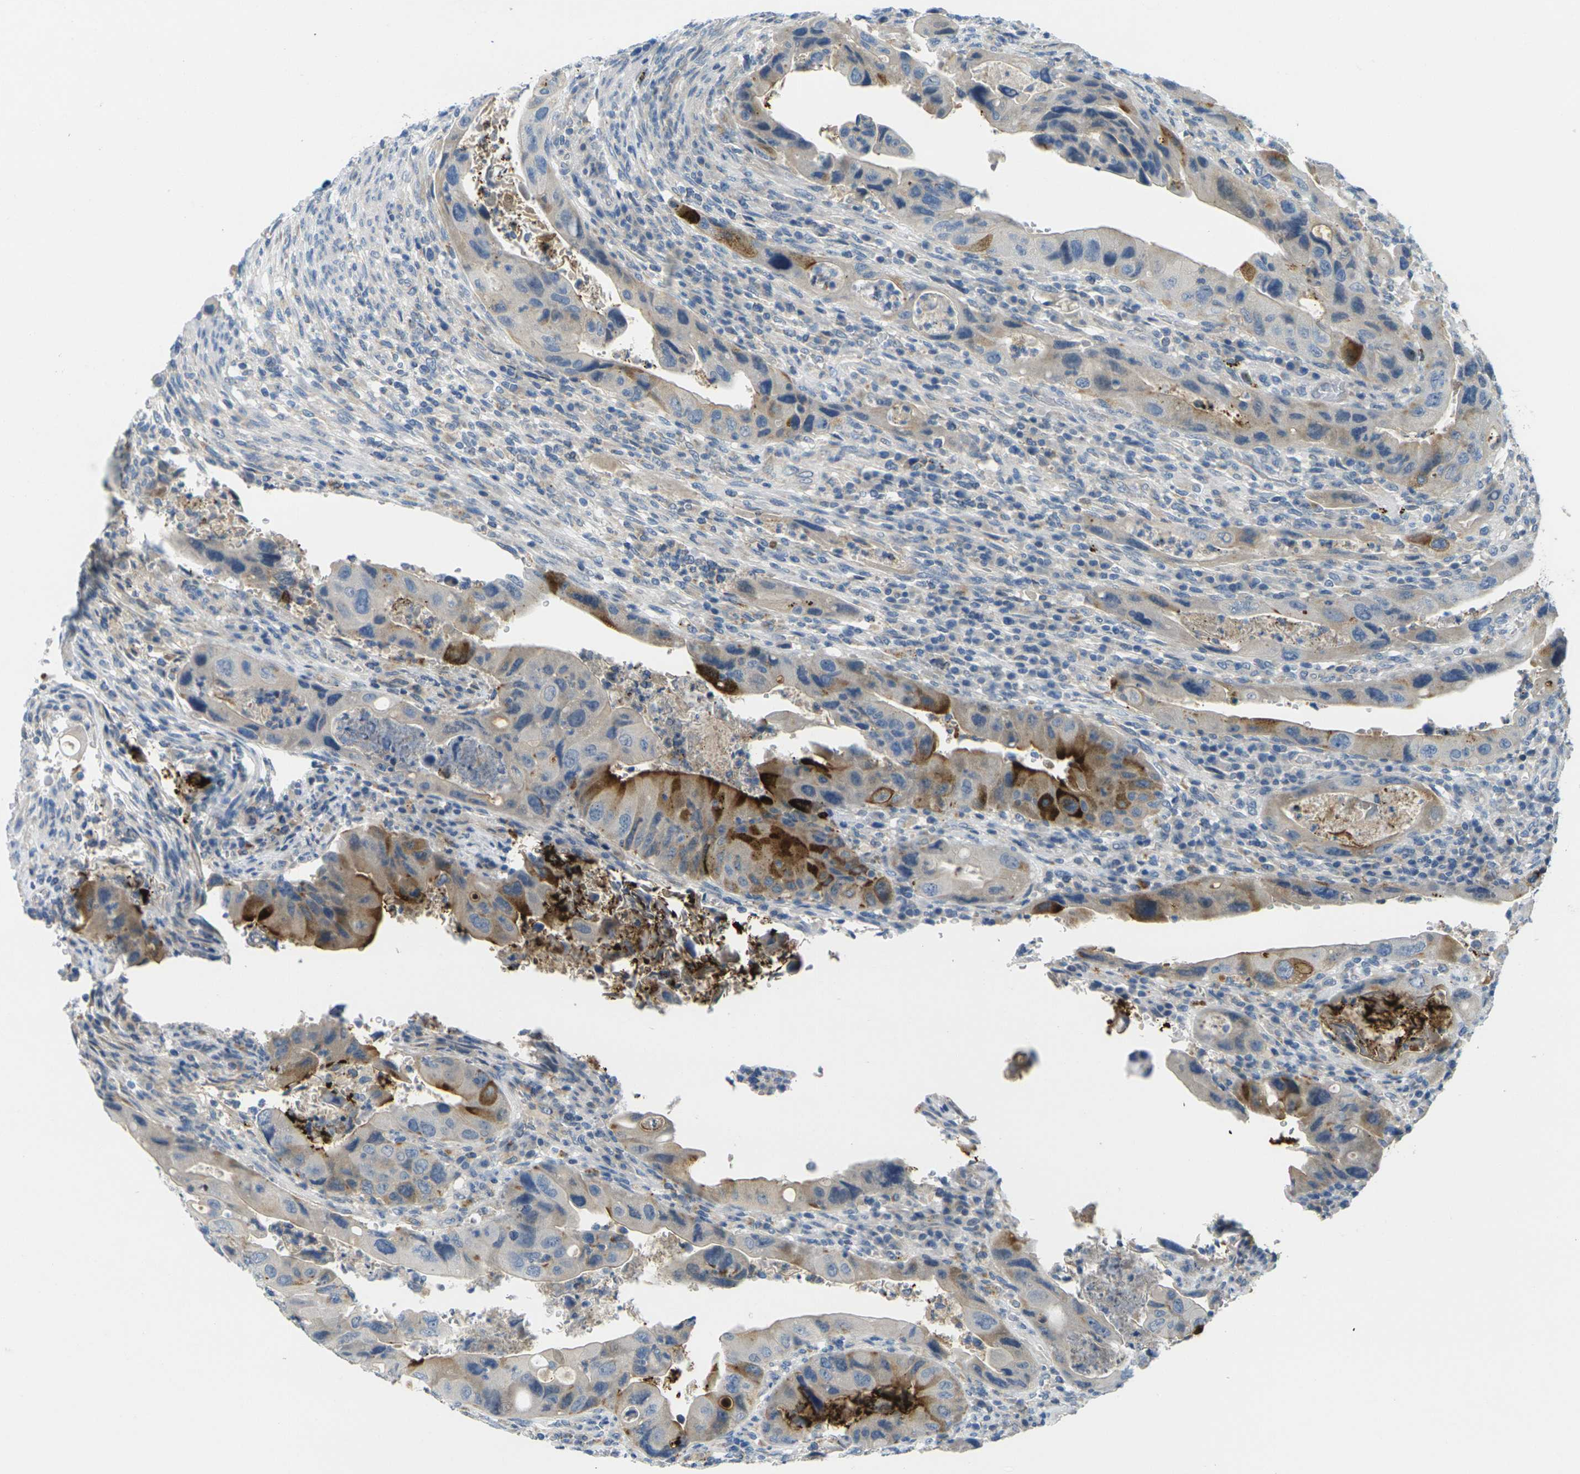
{"staining": {"intensity": "moderate", "quantity": "<25%", "location": "cytoplasmic/membranous"}, "tissue": "colorectal cancer", "cell_type": "Tumor cells", "image_type": "cancer", "snomed": [{"axis": "morphology", "description": "Adenocarcinoma, NOS"}, {"axis": "topography", "description": "Rectum"}], "caption": "Colorectal cancer stained with DAB immunohistochemistry (IHC) shows low levels of moderate cytoplasmic/membranous positivity in about <25% of tumor cells. (Stains: DAB (3,3'-diaminobenzidine) in brown, nuclei in blue, Microscopy: brightfield microscopy at high magnification).", "gene": "CYP2C8", "patient": {"sex": "female", "age": 57}}